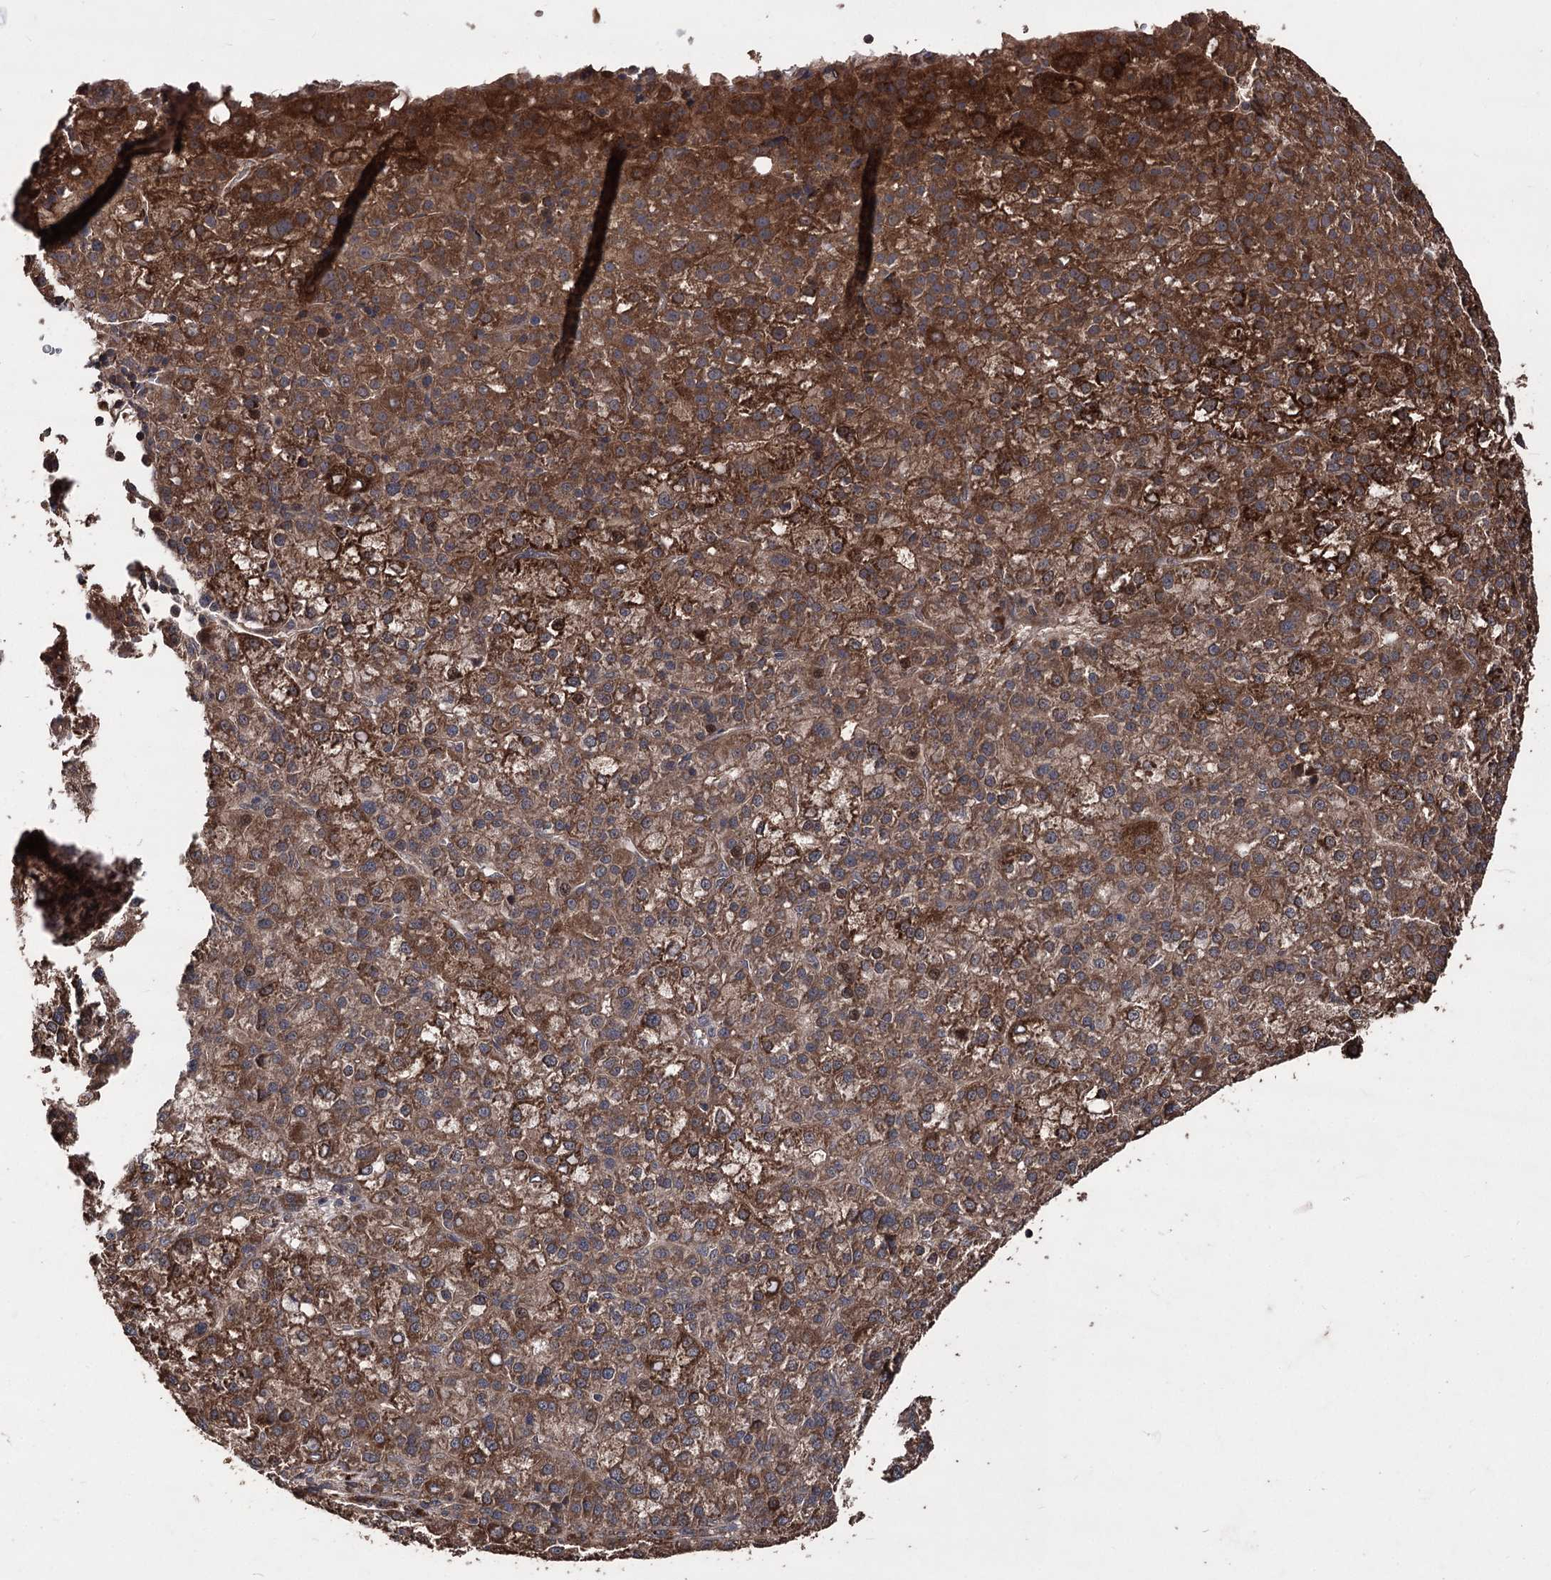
{"staining": {"intensity": "strong", "quantity": ">75%", "location": "cytoplasmic/membranous"}, "tissue": "liver cancer", "cell_type": "Tumor cells", "image_type": "cancer", "snomed": [{"axis": "morphology", "description": "Carcinoma, Hepatocellular, NOS"}, {"axis": "topography", "description": "Liver"}], "caption": "A high-resolution image shows immunohistochemistry staining of liver cancer, which shows strong cytoplasmic/membranous positivity in about >75% of tumor cells.", "gene": "RASSF3", "patient": {"sex": "female", "age": 58}}